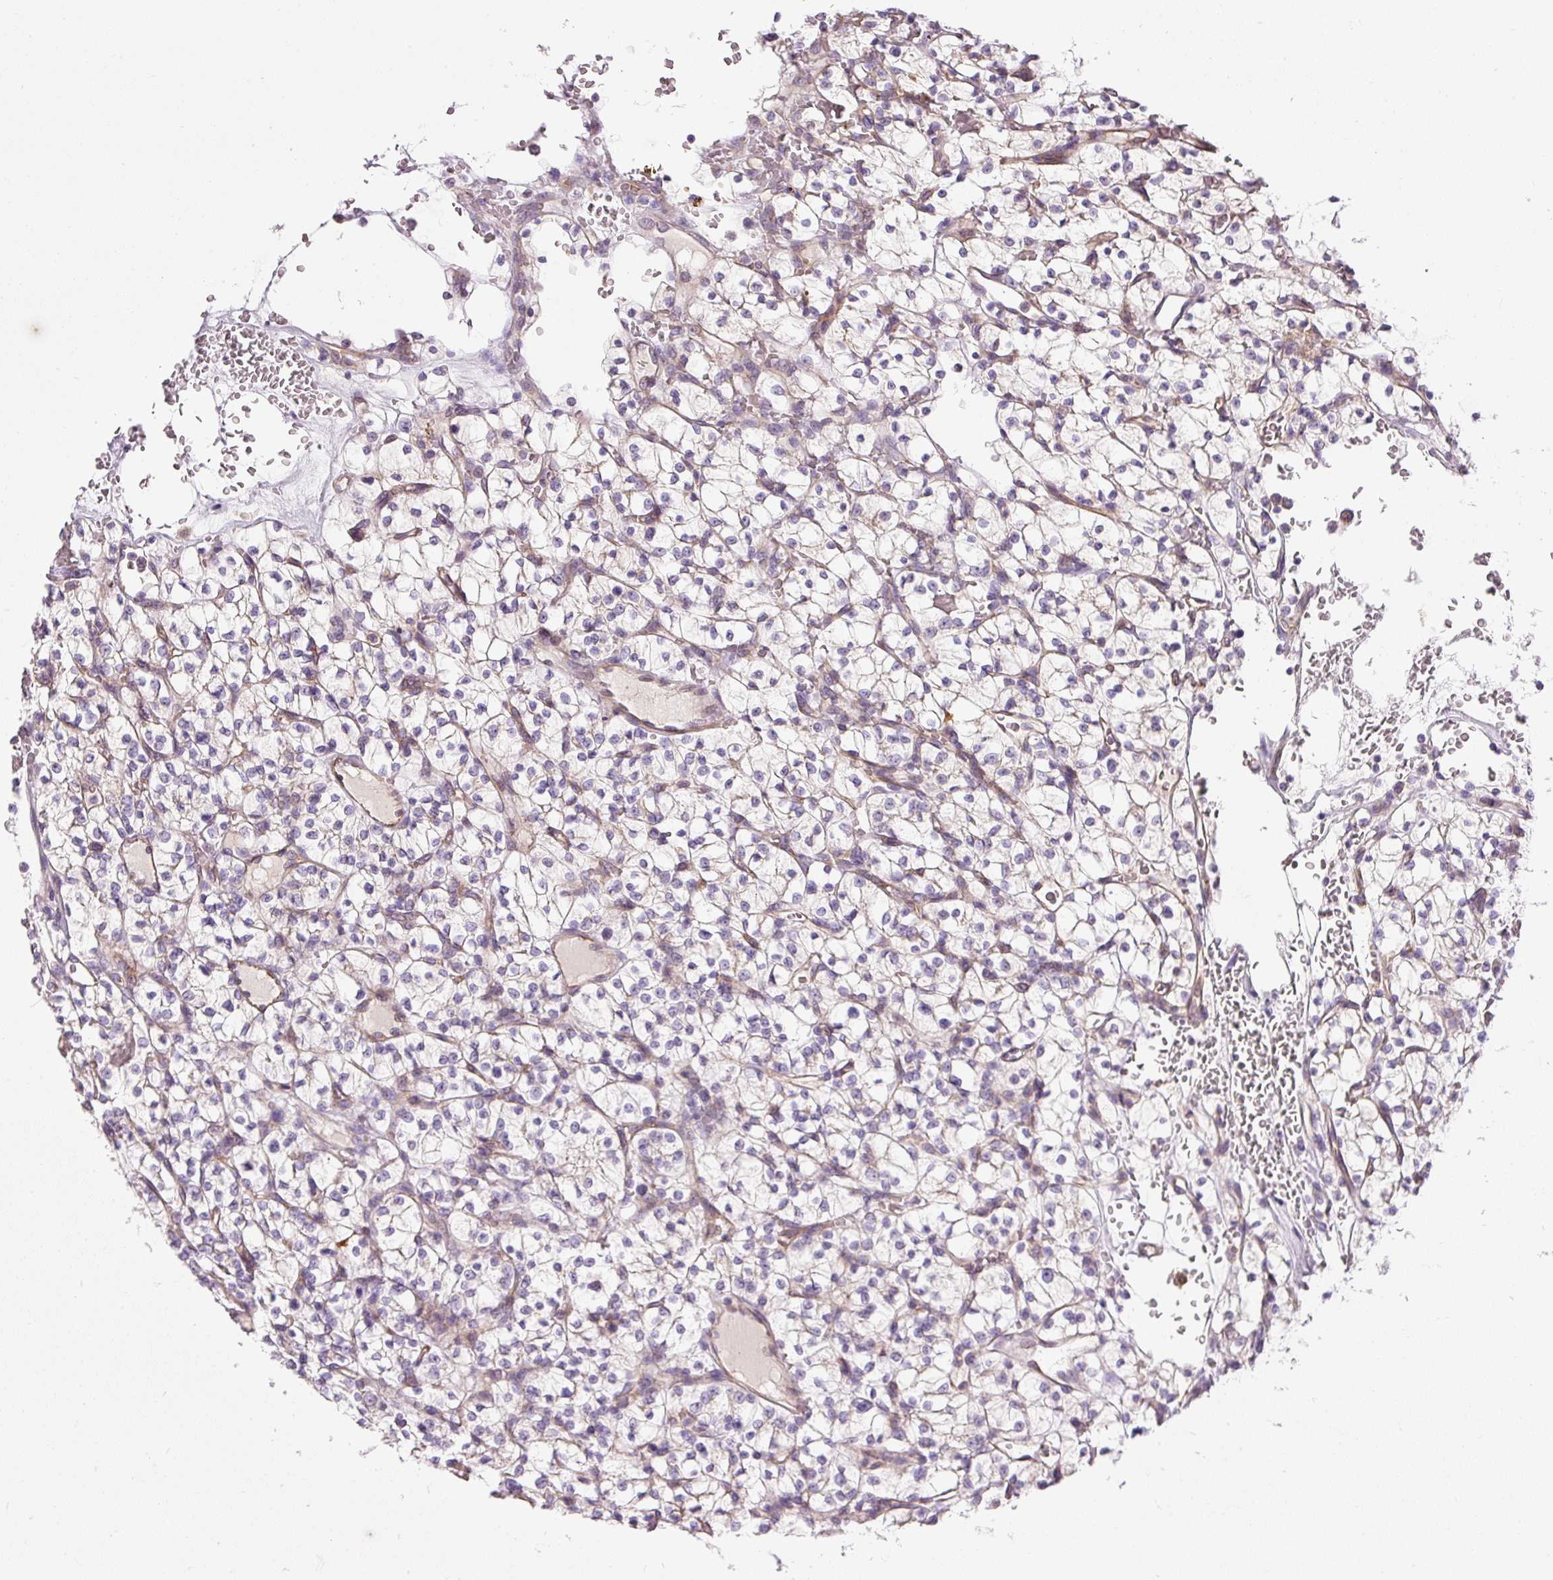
{"staining": {"intensity": "negative", "quantity": "none", "location": "none"}, "tissue": "renal cancer", "cell_type": "Tumor cells", "image_type": "cancer", "snomed": [{"axis": "morphology", "description": "Adenocarcinoma, NOS"}, {"axis": "topography", "description": "Kidney"}], "caption": "Immunohistochemistry micrograph of renal cancer stained for a protein (brown), which reveals no staining in tumor cells. (DAB (3,3'-diaminobenzidine) IHC with hematoxylin counter stain).", "gene": "PNPLA5", "patient": {"sex": "female", "age": 64}}